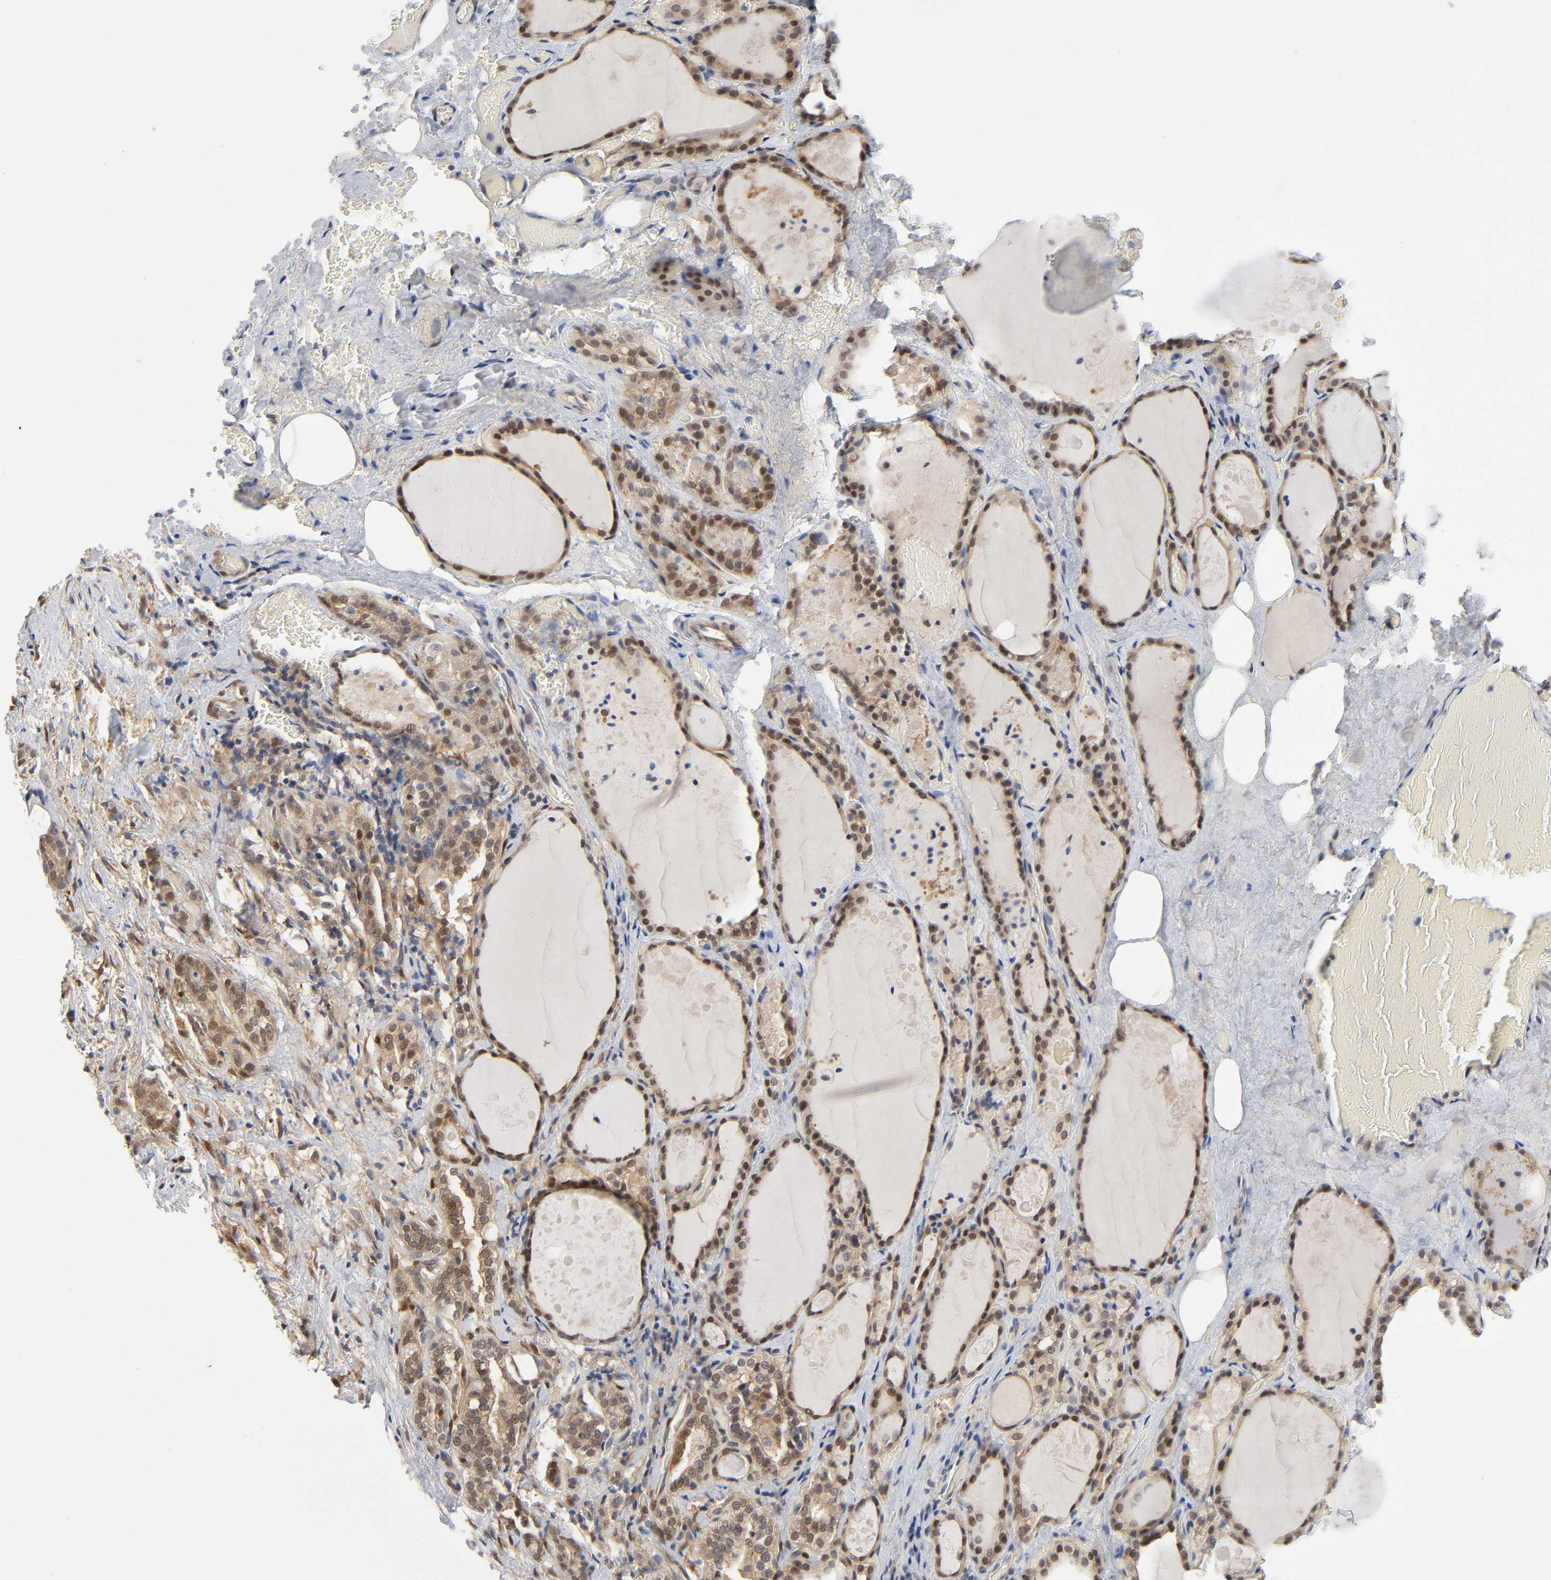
{"staining": {"intensity": "moderate", "quantity": ">75%", "location": "cytoplasmic/membranous,nuclear"}, "tissue": "thyroid gland", "cell_type": "Glandular cells", "image_type": "normal", "snomed": [{"axis": "morphology", "description": "Normal tissue, NOS"}, {"axis": "topography", "description": "Thyroid gland"}], "caption": "This is an image of immunohistochemistry staining of unremarkable thyroid gland, which shows moderate staining in the cytoplasmic/membranous,nuclear of glandular cells.", "gene": "PTEN", "patient": {"sex": "male", "age": 61}}